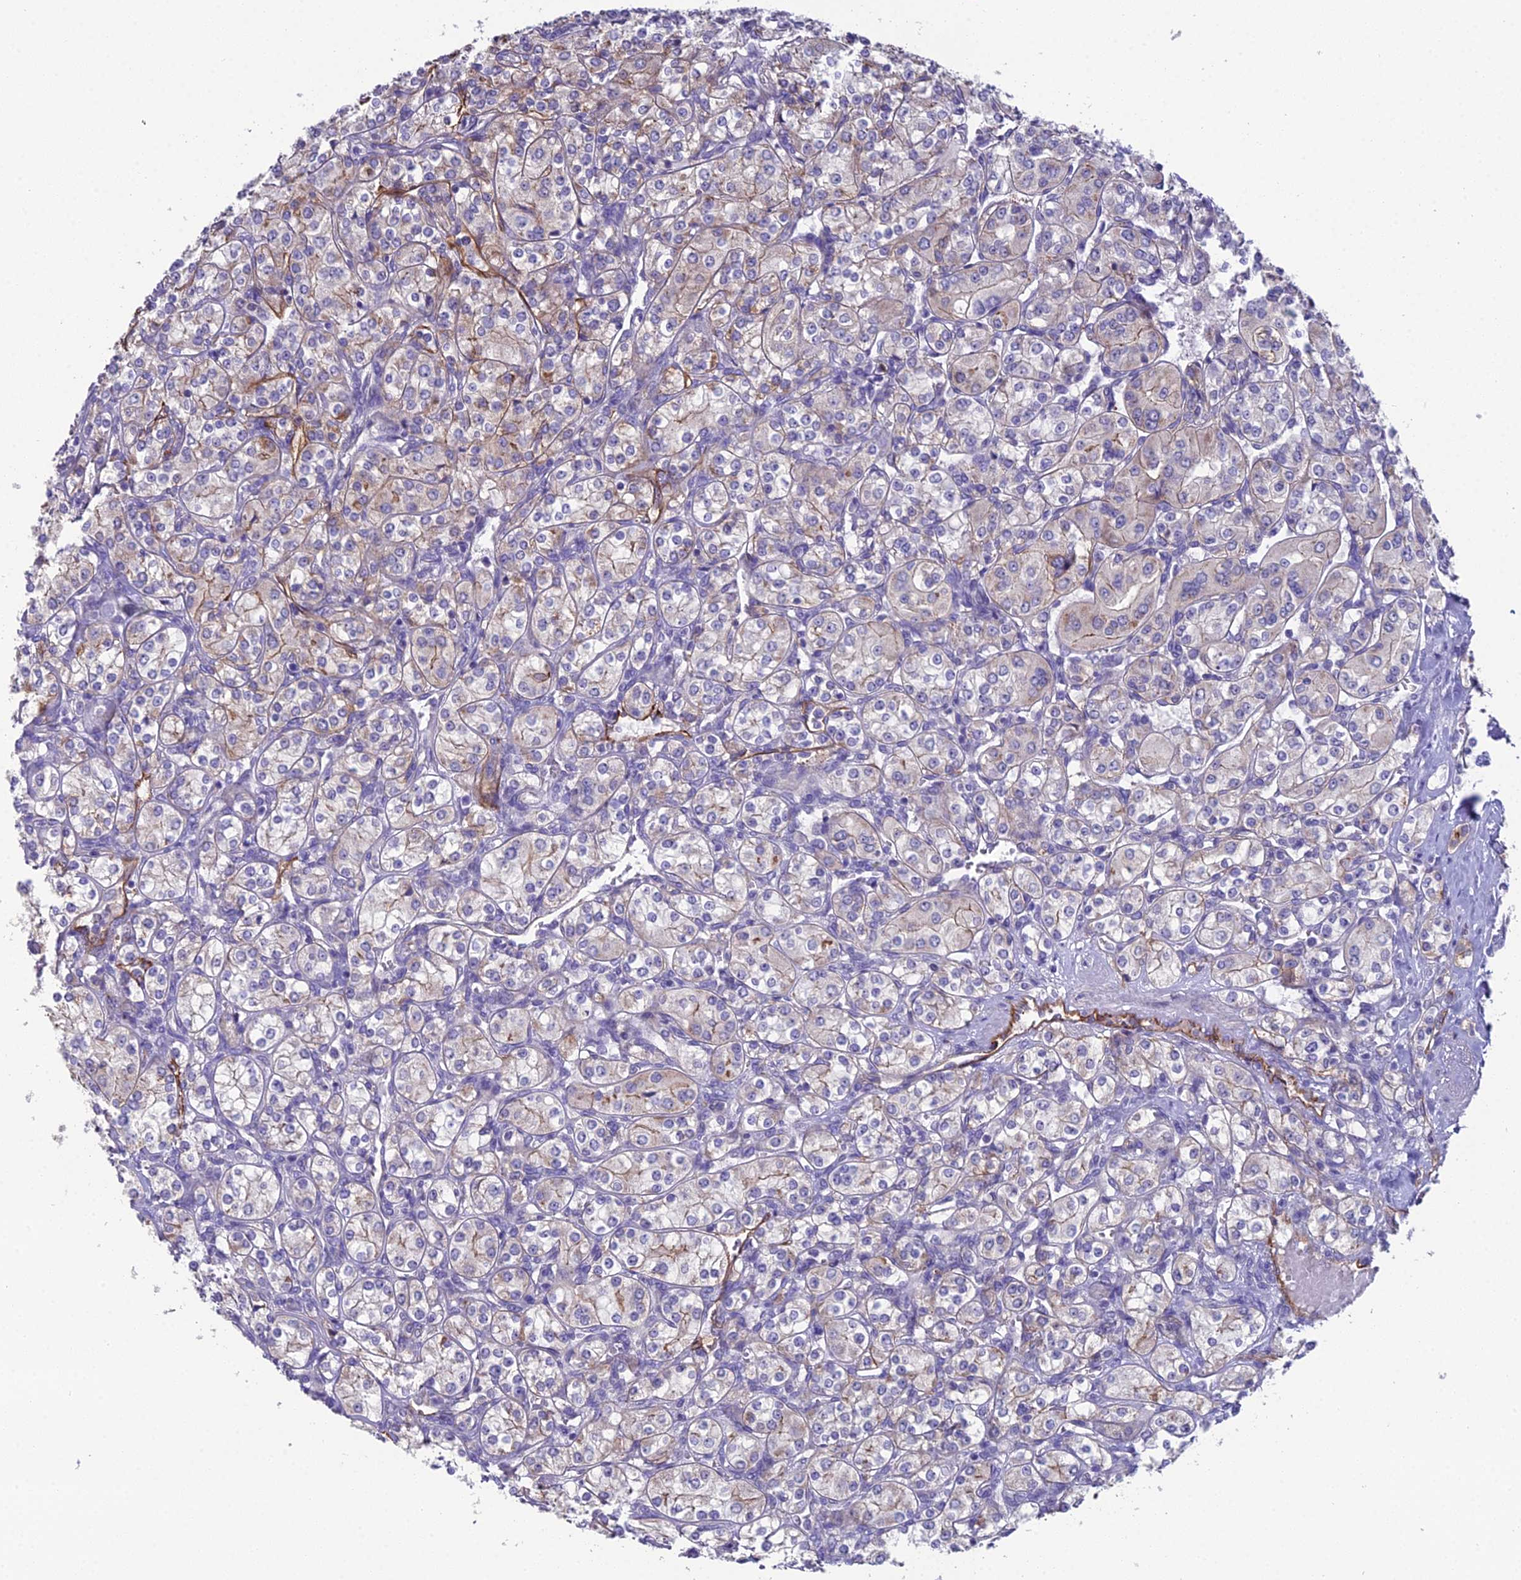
{"staining": {"intensity": "weak", "quantity": "<25%", "location": "cytoplasmic/membranous"}, "tissue": "renal cancer", "cell_type": "Tumor cells", "image_type": "cancer", "snomed": [{"axis": "morphology", "description": "Adenocarcinoma, NOS"}, {"axis": "topography", "description": "Kidney"}], "caption": "High power microscopy micrograph of an immunohistochemistry (IHC) micrograph of renal cancer (adenocarcinoma), revealing no significant staining in tumor cells. The staining is performed using DAB (3,3'-diaminobenzidine) brown chromogen with nuclei counter-stained in using hematoxylin.", "gene": "CFAP47", "patient": {"sex": "male", "age": 77}}